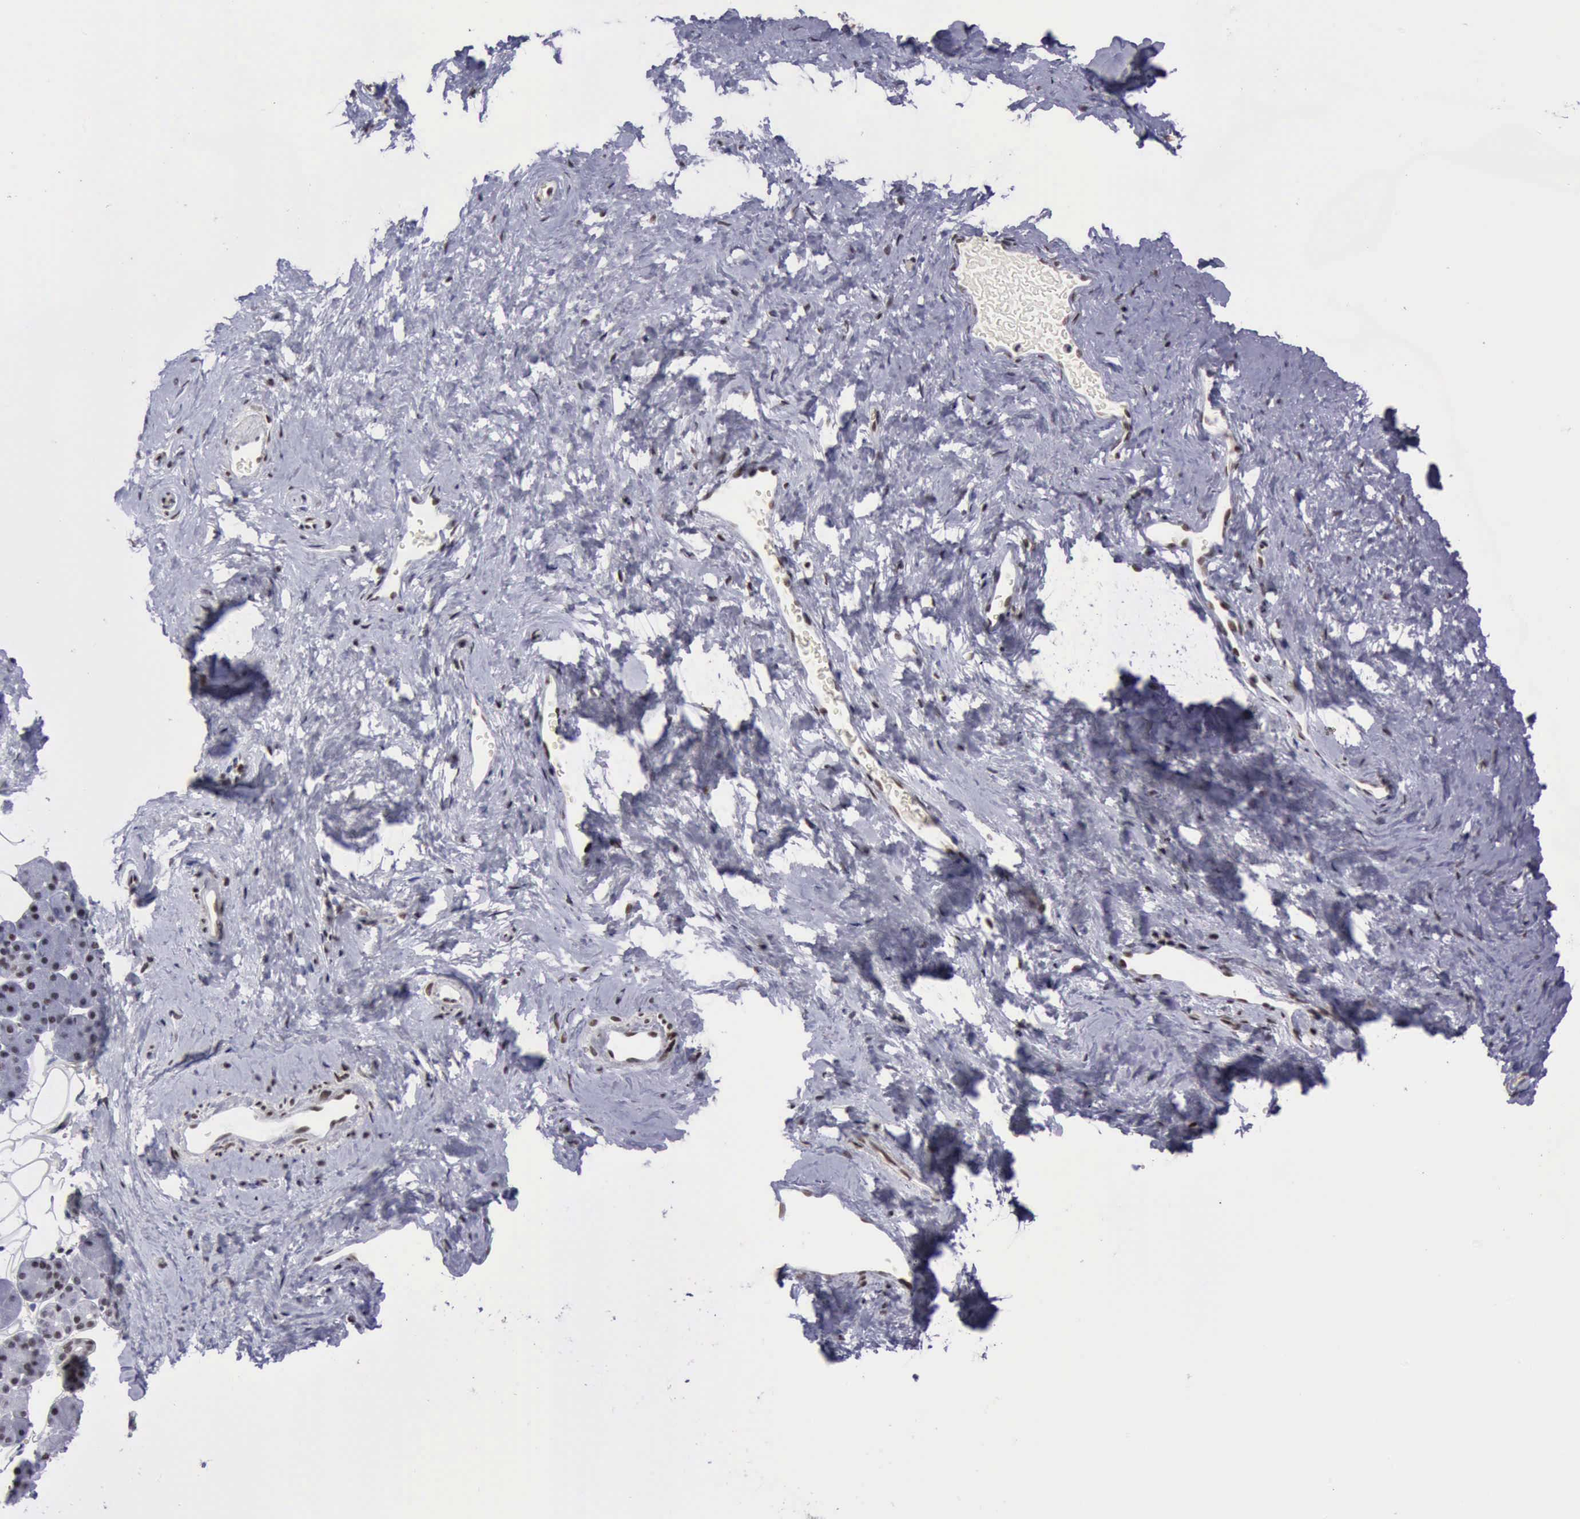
{"staining": {"intensity": "weak", "quantity": "25%-75%", "location": "nuclear"}, "tissue": "vagina", "cell_type": "Squamous epithelial cells", "image_type": "normal", "snomed": [{"axis": "morphology", "description": "Normal tissue, NOS"}, {"axis": "topography", "description": "Vagina"}], "caption": "Immunohistochemical staining of normal human vagina exhibits 25%-75% levels of weak nuclear protein expression in about 25%-75% of squamous epithelial cells. (IHC, brightfield microscopy, high magnification).", "gene": "YY1", "patient": {"sex": "female", "age": 61}}